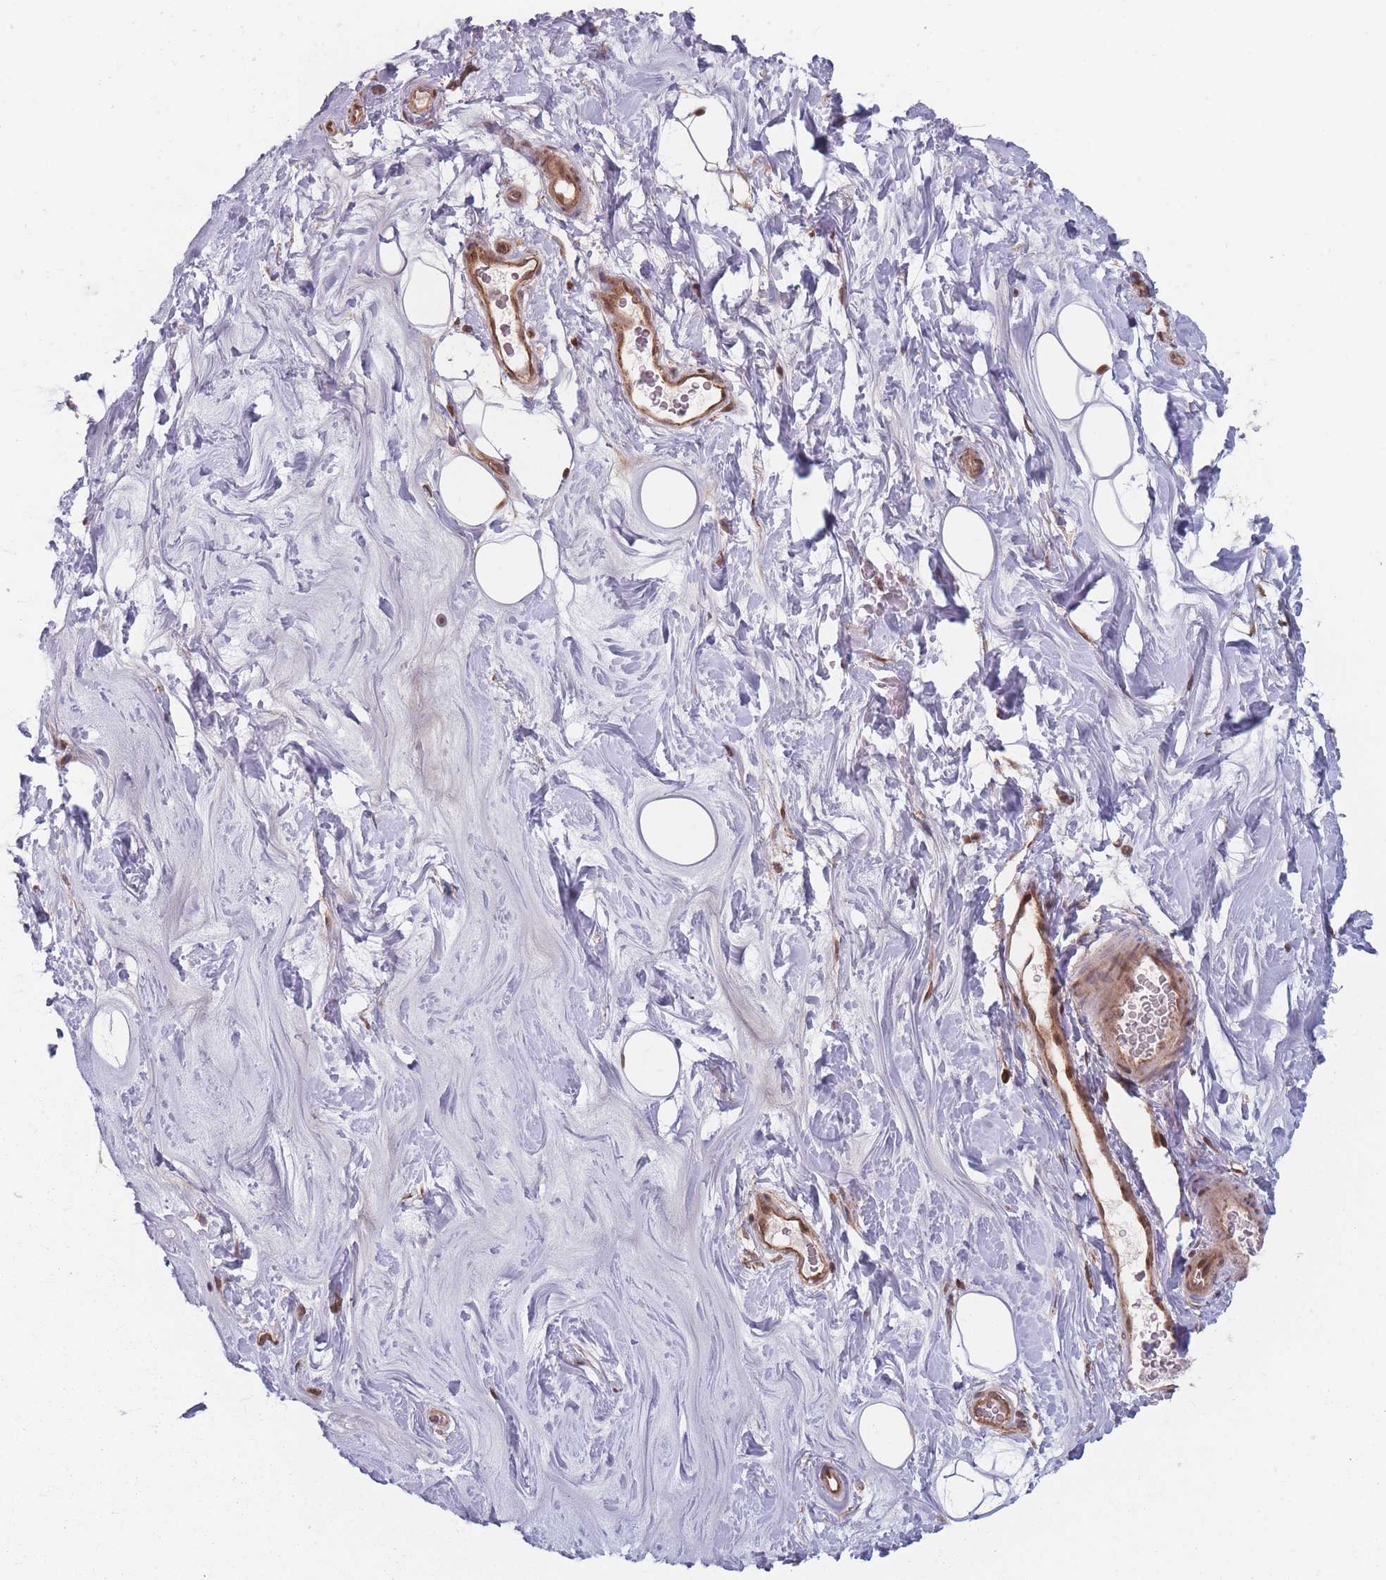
{"staining": {"intensity": "negative", "quantity": "none", "location": "none"}, "tissue": "adipose tissue", "cell_type": "Adipocytes", "image_type": "normal", "snomed": [{"axis": "morphology", "description": "Normal tissue, NOS"}, {"axis": "topography", "description": "Breast"}], "caption": "This micrograph is of normal adipose tissue stained with IHC to label a protein in brown with the nuclei are counter-stained blue. There is no expression in adipocytes.", "gene": "RPS18", "patient": {"sex": "female", "age": 26}}